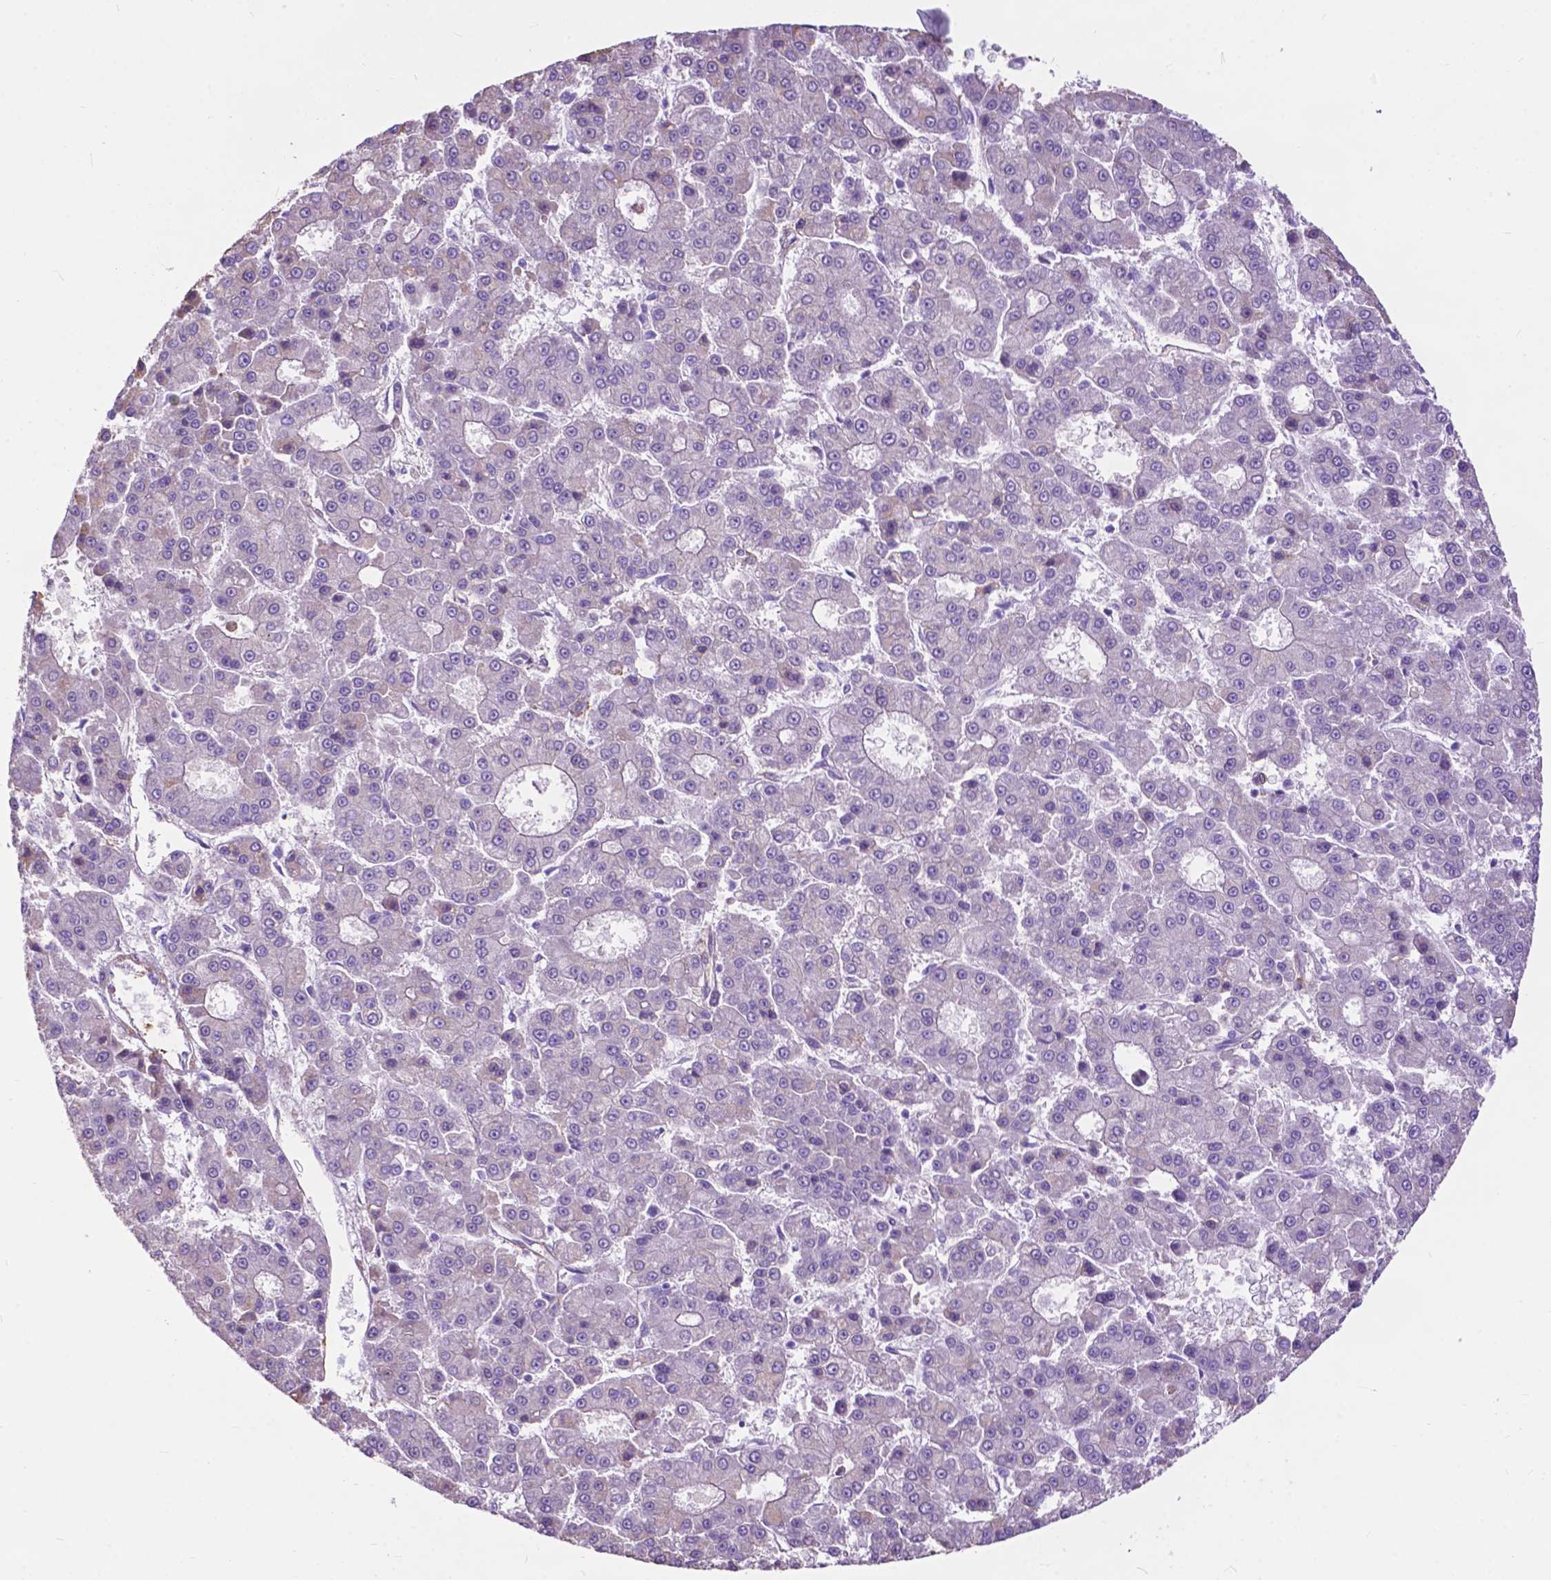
{"staining": {"intensity": "negative", "quantity": "none", "location": "none"}, "tissue": "liver cancer", "cell_type": "Tumor cells", "image_type": "cancer", "snomed": [{"axis": "morphology", "description": "Carcinoma, Hepatocellular, NOS"}, {"axis": "topography", "description": "Liver"}], "caption": "Tumor cells show no significant staining in hepatocellular carcinoma (liver).", "gene": "PCDHA12", "patient": {"sex": "male", "age": 70}}